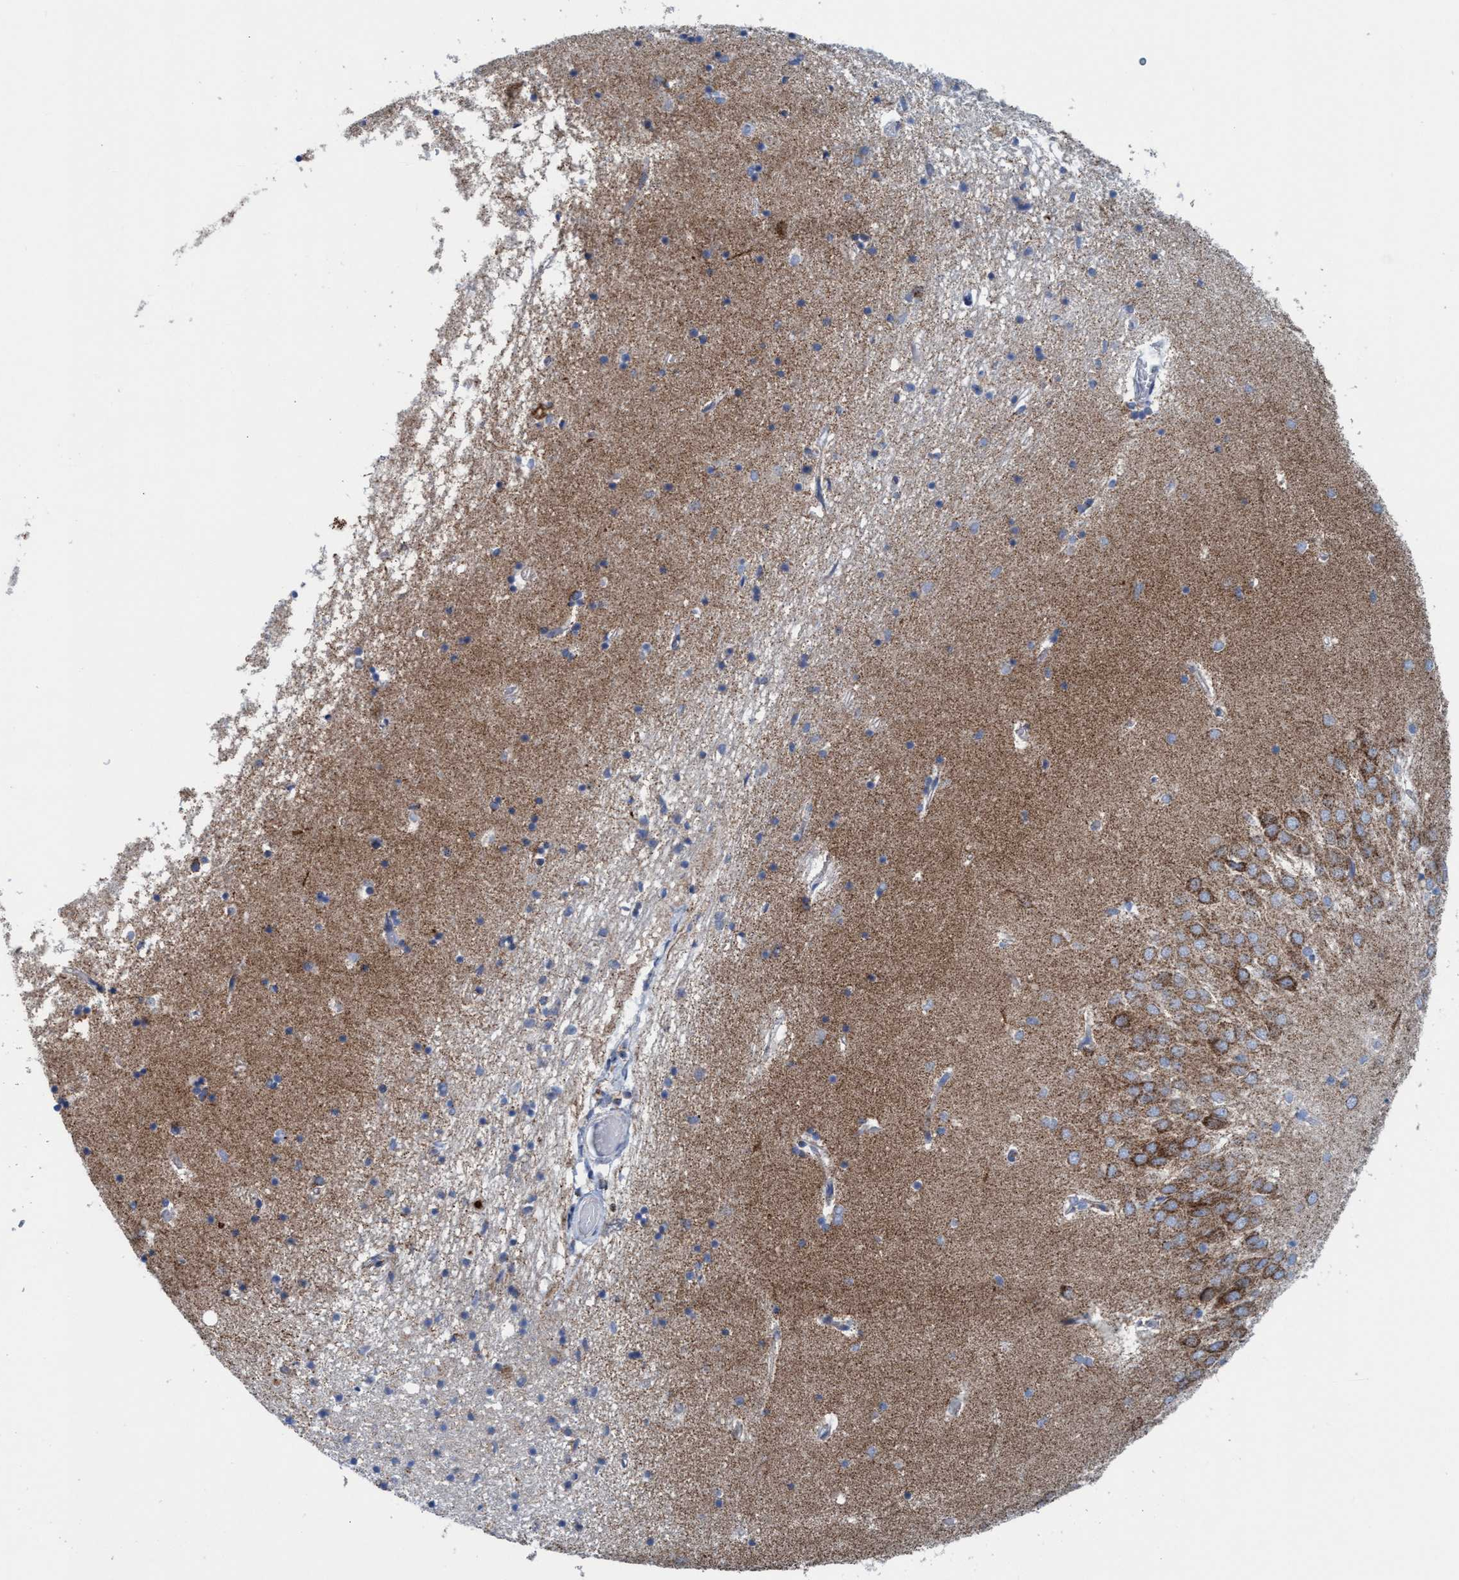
{"staining": {"intensity": "moderate", "quantity": "<25%", "location": "cytoplasmic/membranous"}, "tissue": "hippocampus", "cell_type": "Glial cells", "image_type": "normal", "snomed": [{"axis": "morphology", "description": "Normal tissue, NOS"}, {"axis": "topography", "description": "Hippocampus"}], "caption": "Immunohistochemical staining of unremarkable hippocampus reveals moderate cytoplasmic/membranous protein positivity in approximately <25% of glial cells. (IHC, brightfield microscopy, high magnification).", "gene": "GGA3", "patient": {"sex": "male", "age": 70}}